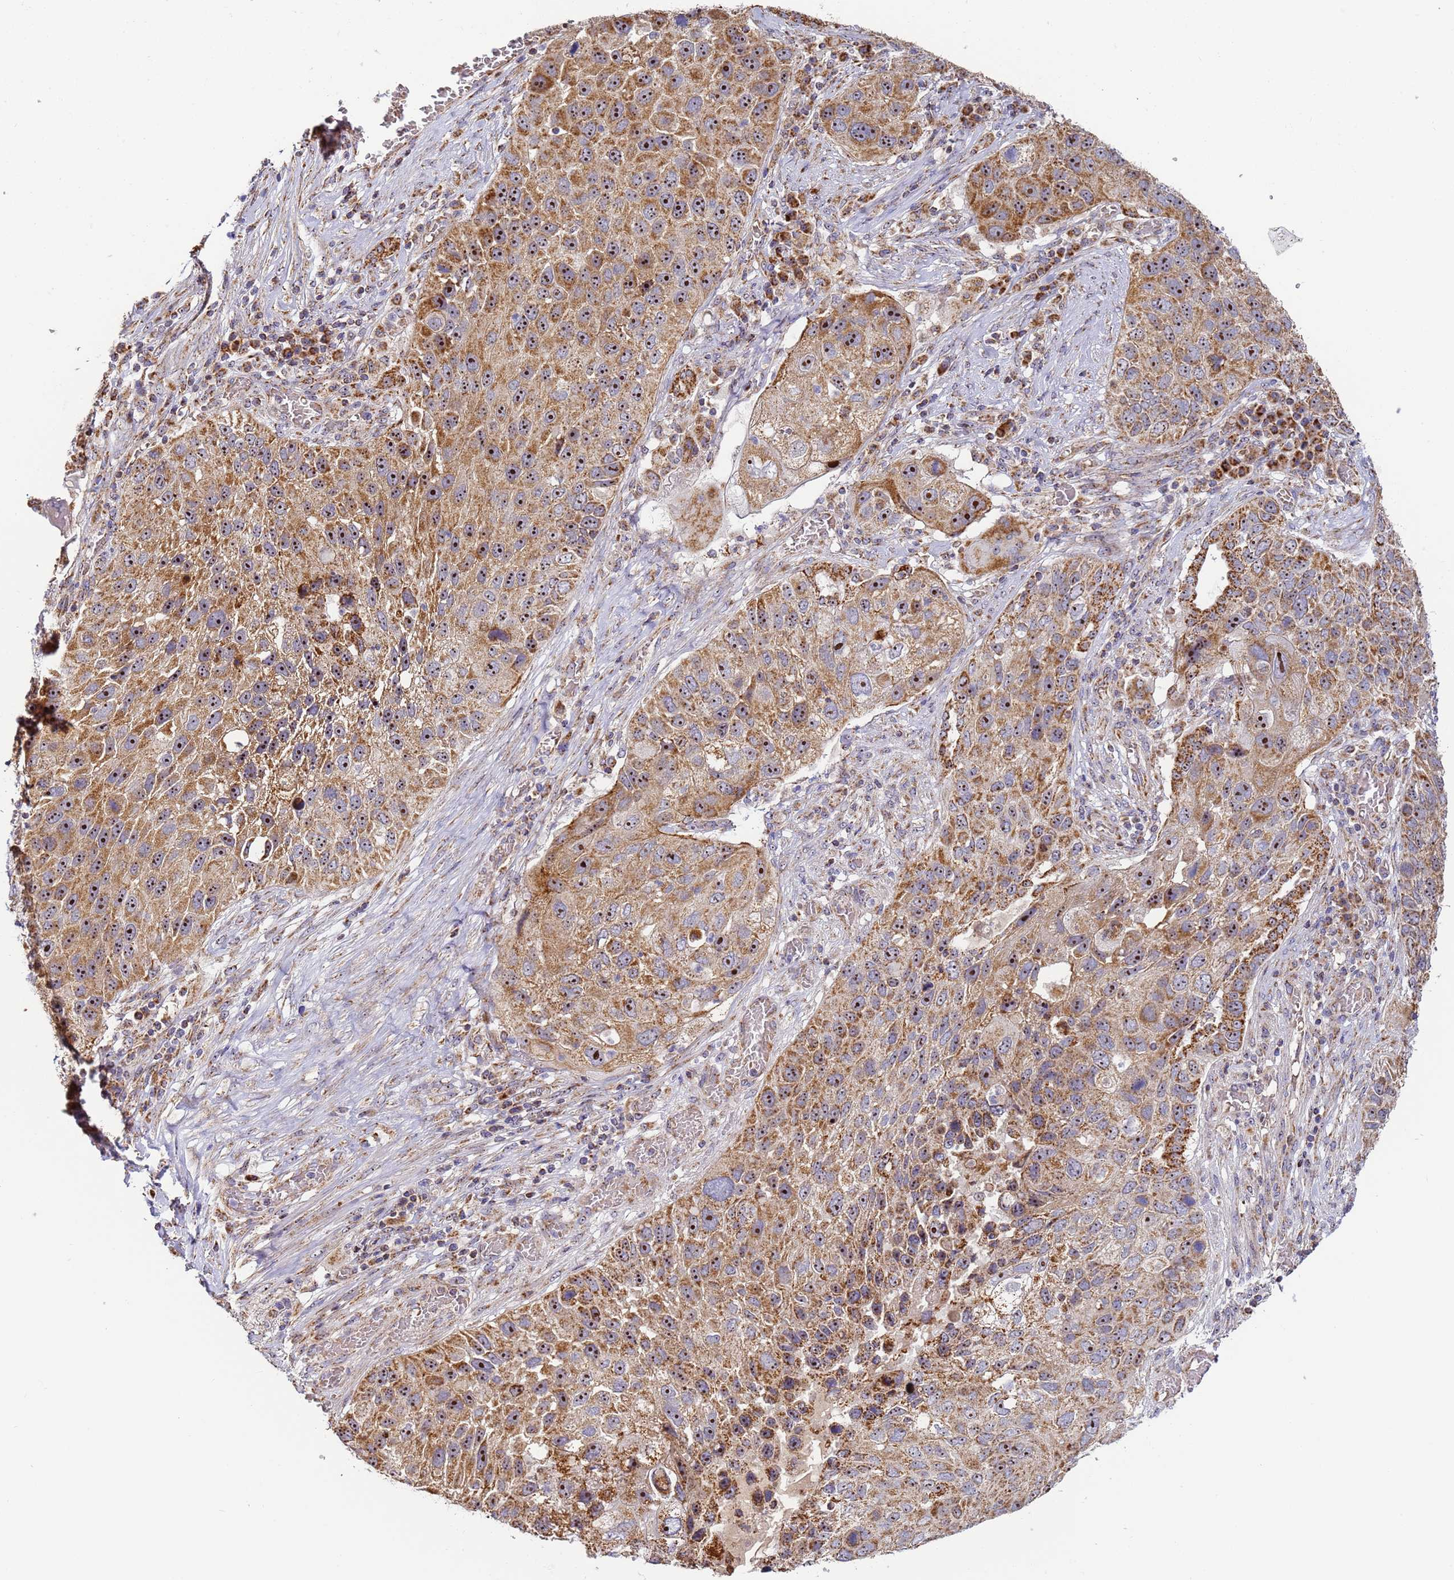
{"staining": {"intensity": "moderate", "quantity": ">75%", "location": "cytoplasmic/membranous,nuclear"}, "tissue": "lung cancer", "cell_type": "Tumor cells", "image_type": "cancer", "snomed": [{"axis": "morphology", "description": "Squamous cell carcinoma, NOS"}, {"axis": "topography", "description": "Lung"}], "caption": "Tumor cells exhibit medium levels of moderate cytoplasmic/membranous and nuclear expression in approximately >75% of cells in human lung squamous cell carcinoma. The staining was performed using DAB, with brown indicating positive protein expression. Nuclei are stained blue with hematoxylin.", "gene": "FRG2C", "patient": {"sex": "male", "age": 61}}